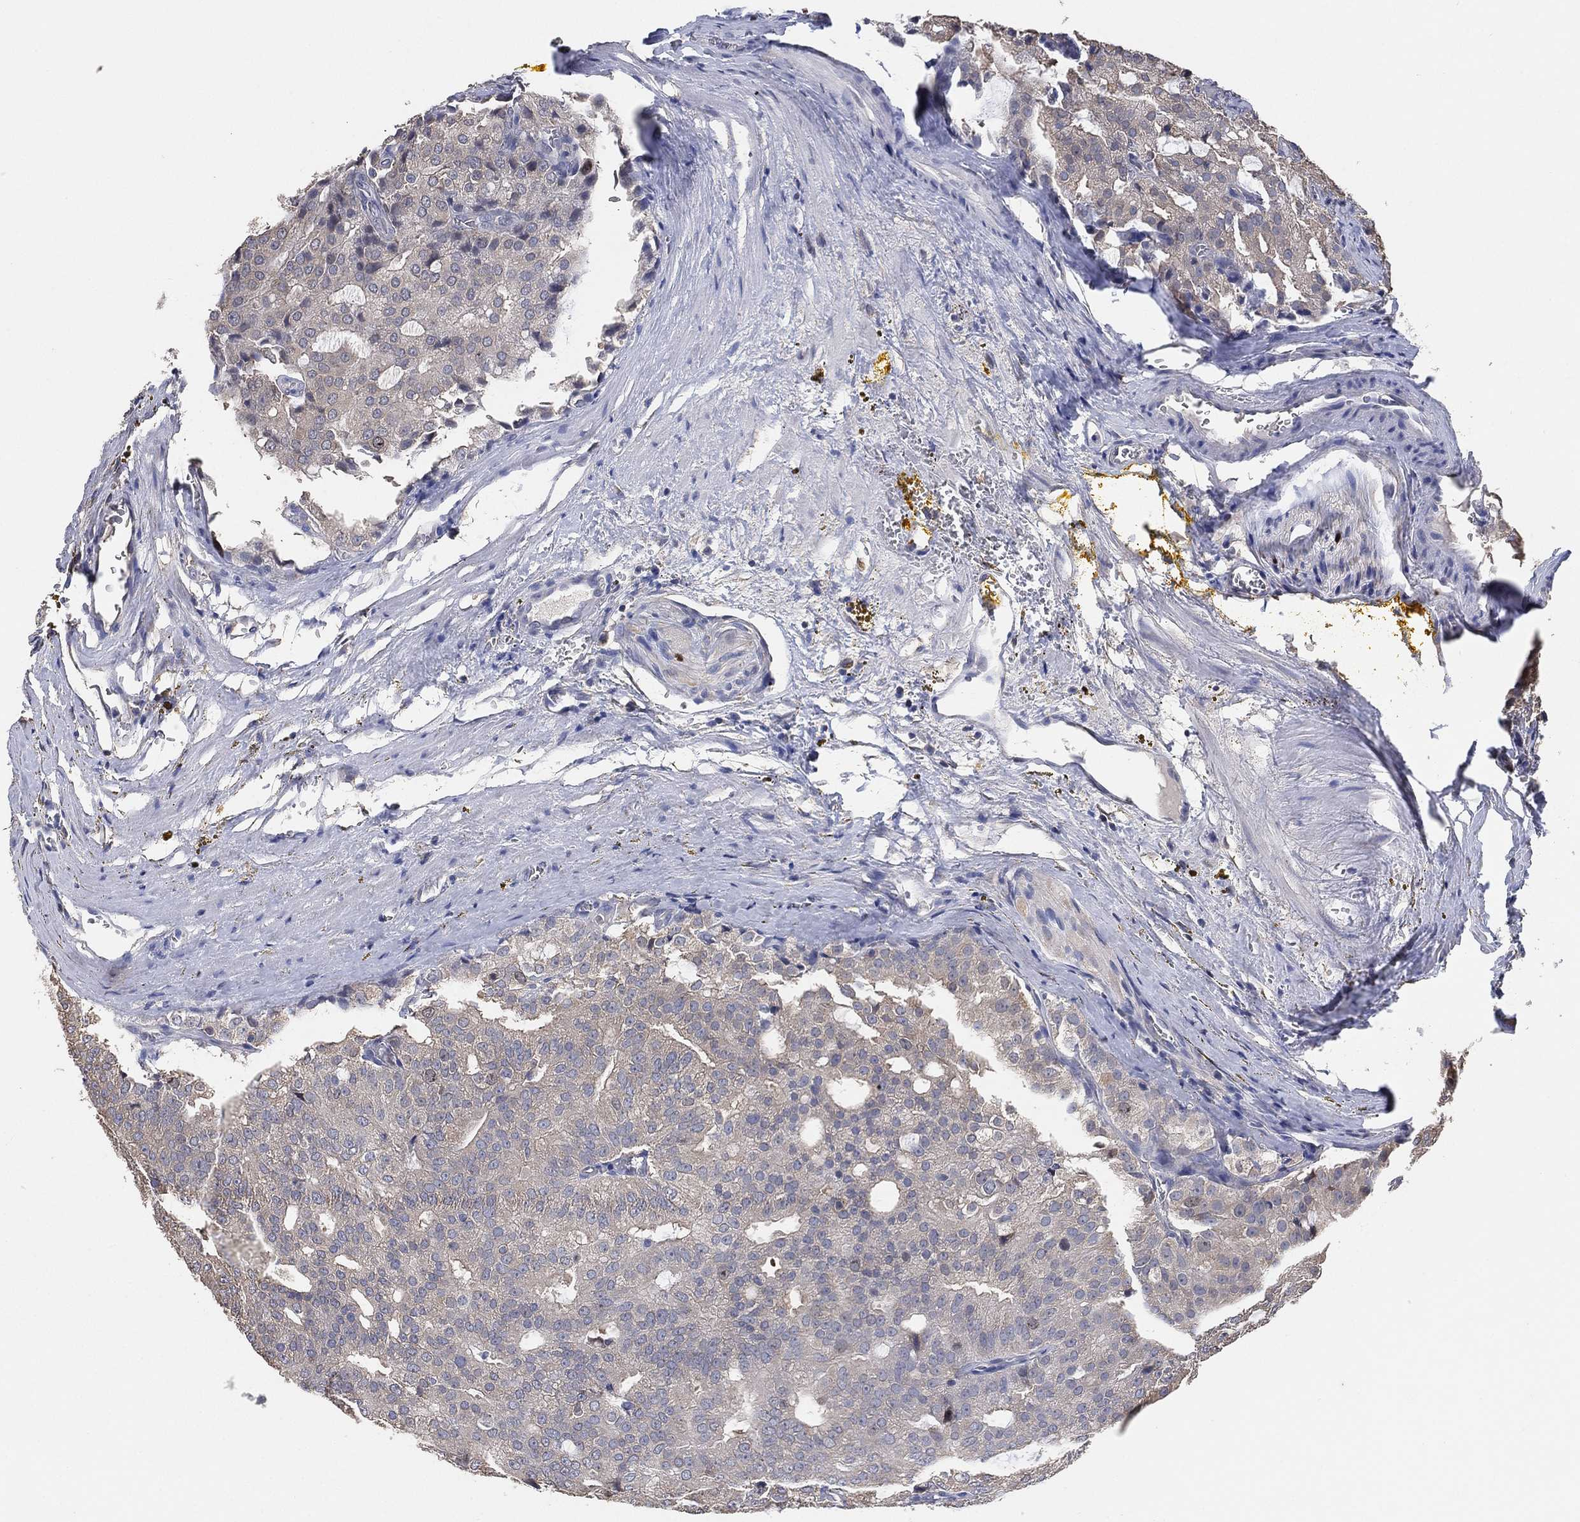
{"staining": {"intensity": "negative", "quantity": "none", "location": "none"}, "tissue": "prostate cancer", "cell_type": "Tumor cells", "image_type": "cancer", "snomed": [{"axis": "morphology", "description": "Adenocarcinoma, NOS"}, {"axis": "topography", "description": "Prostate and seminal vesicle, NOS"}, {"axis": "topography", "description": "Prostate"}], "caption": "This is an immunohistochemistry (IHC) image of human prostate adenocarcinoma. There is no positivity in tumor cells.", "gene": "KLK5", "patient": {"sex": "male", "age": 67}}